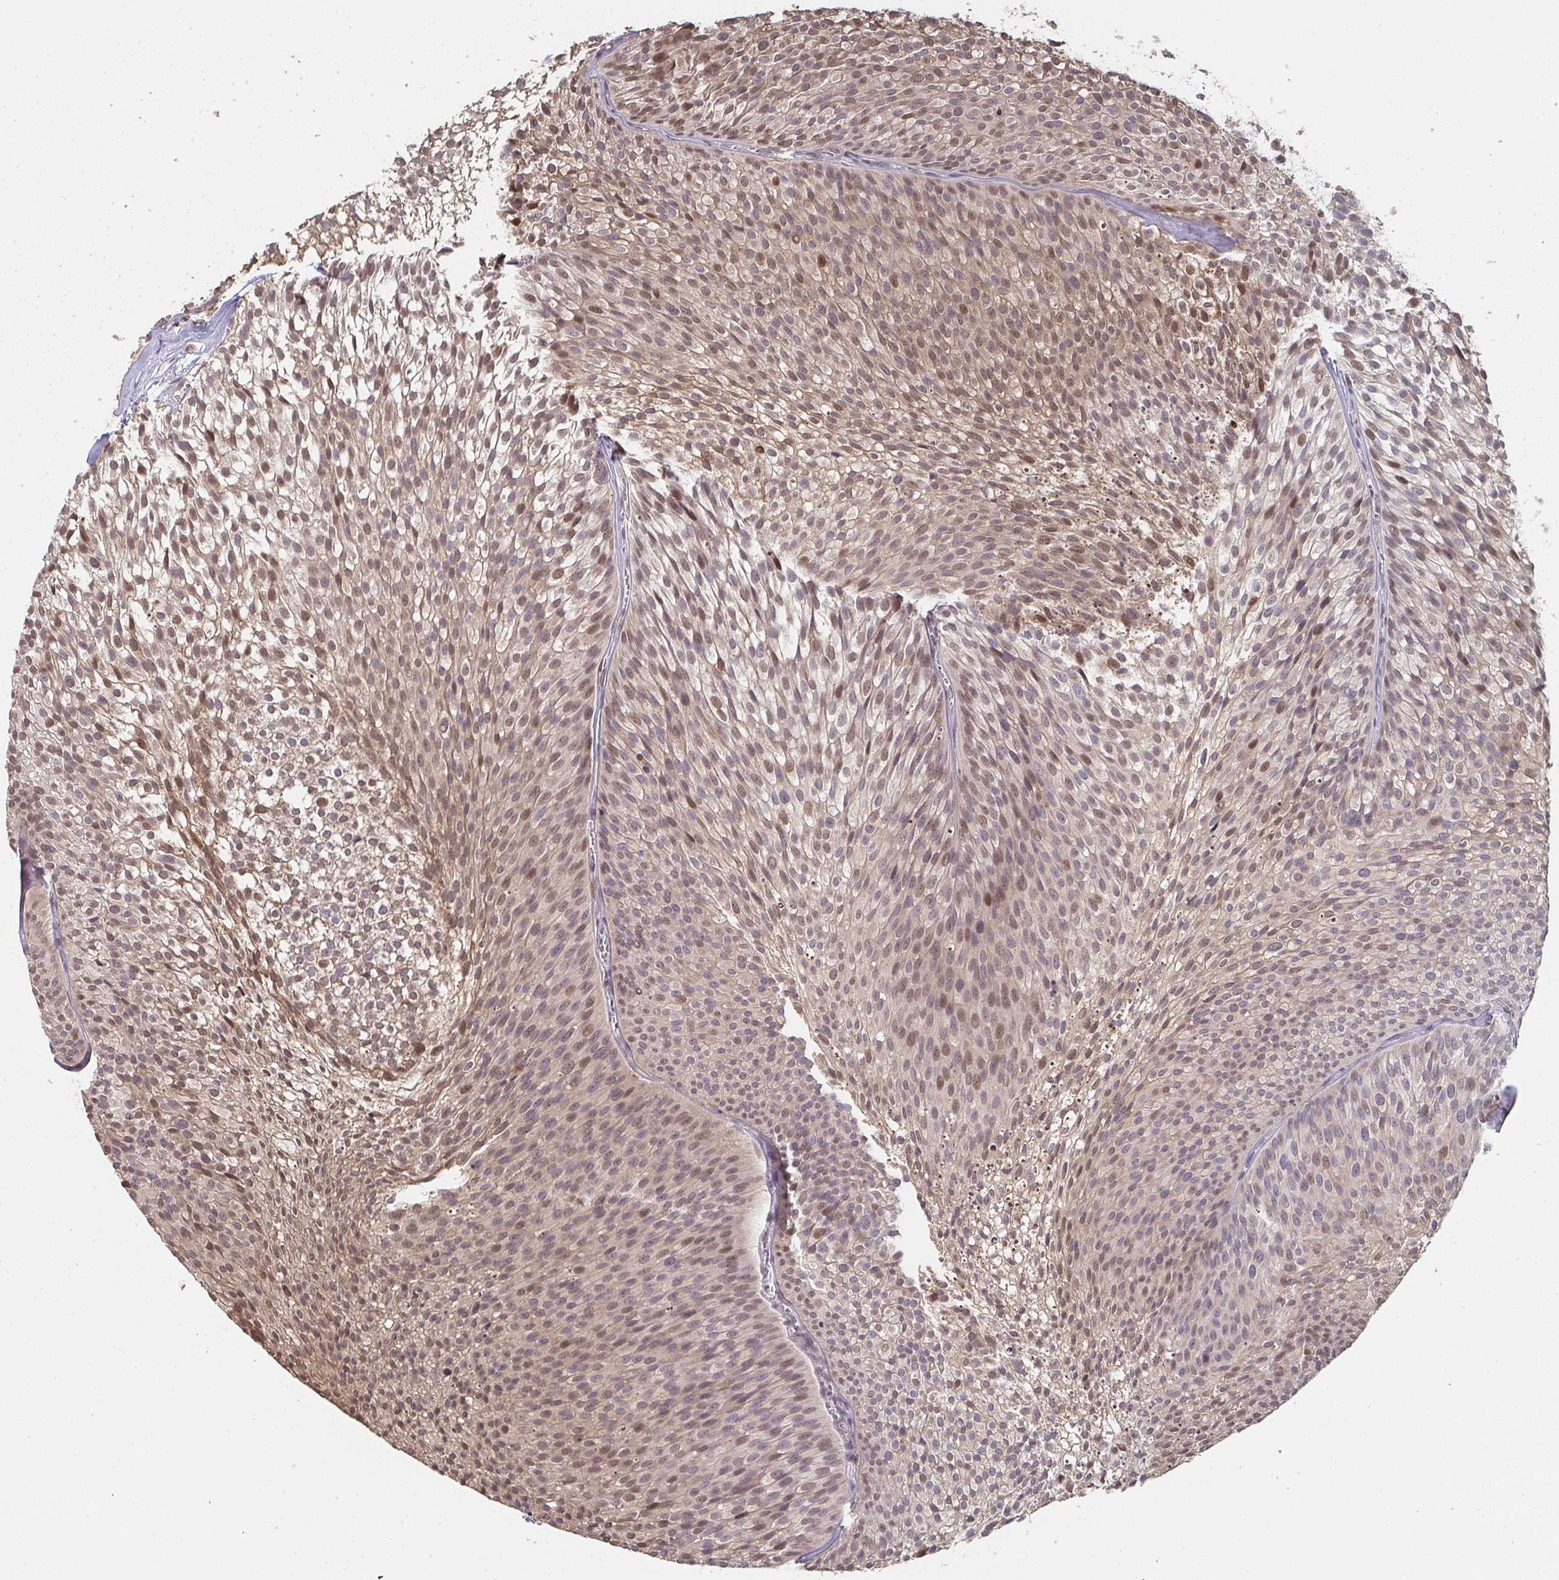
{"staining": {"intensity": "moderate", "quantity": ">75%", "location": "nuclear"}, "tissue": "urothelial cancer", "cell_type": "Tumor cells", "image_type": "cancer", "snomed": [{"axis": "morphology", "description": "Urothelial carcinoma, Low grade"}, {"axis": "topography", "description": "Urinary bladder"}], "caption": "An image showing moderate nuclear staining in approximately >75% of tumor cells in urothelial cancer, as visualized by brown immunohistochemical staining.", "gene": "ACD", "patient": {"sex": "male", "age": 91}}